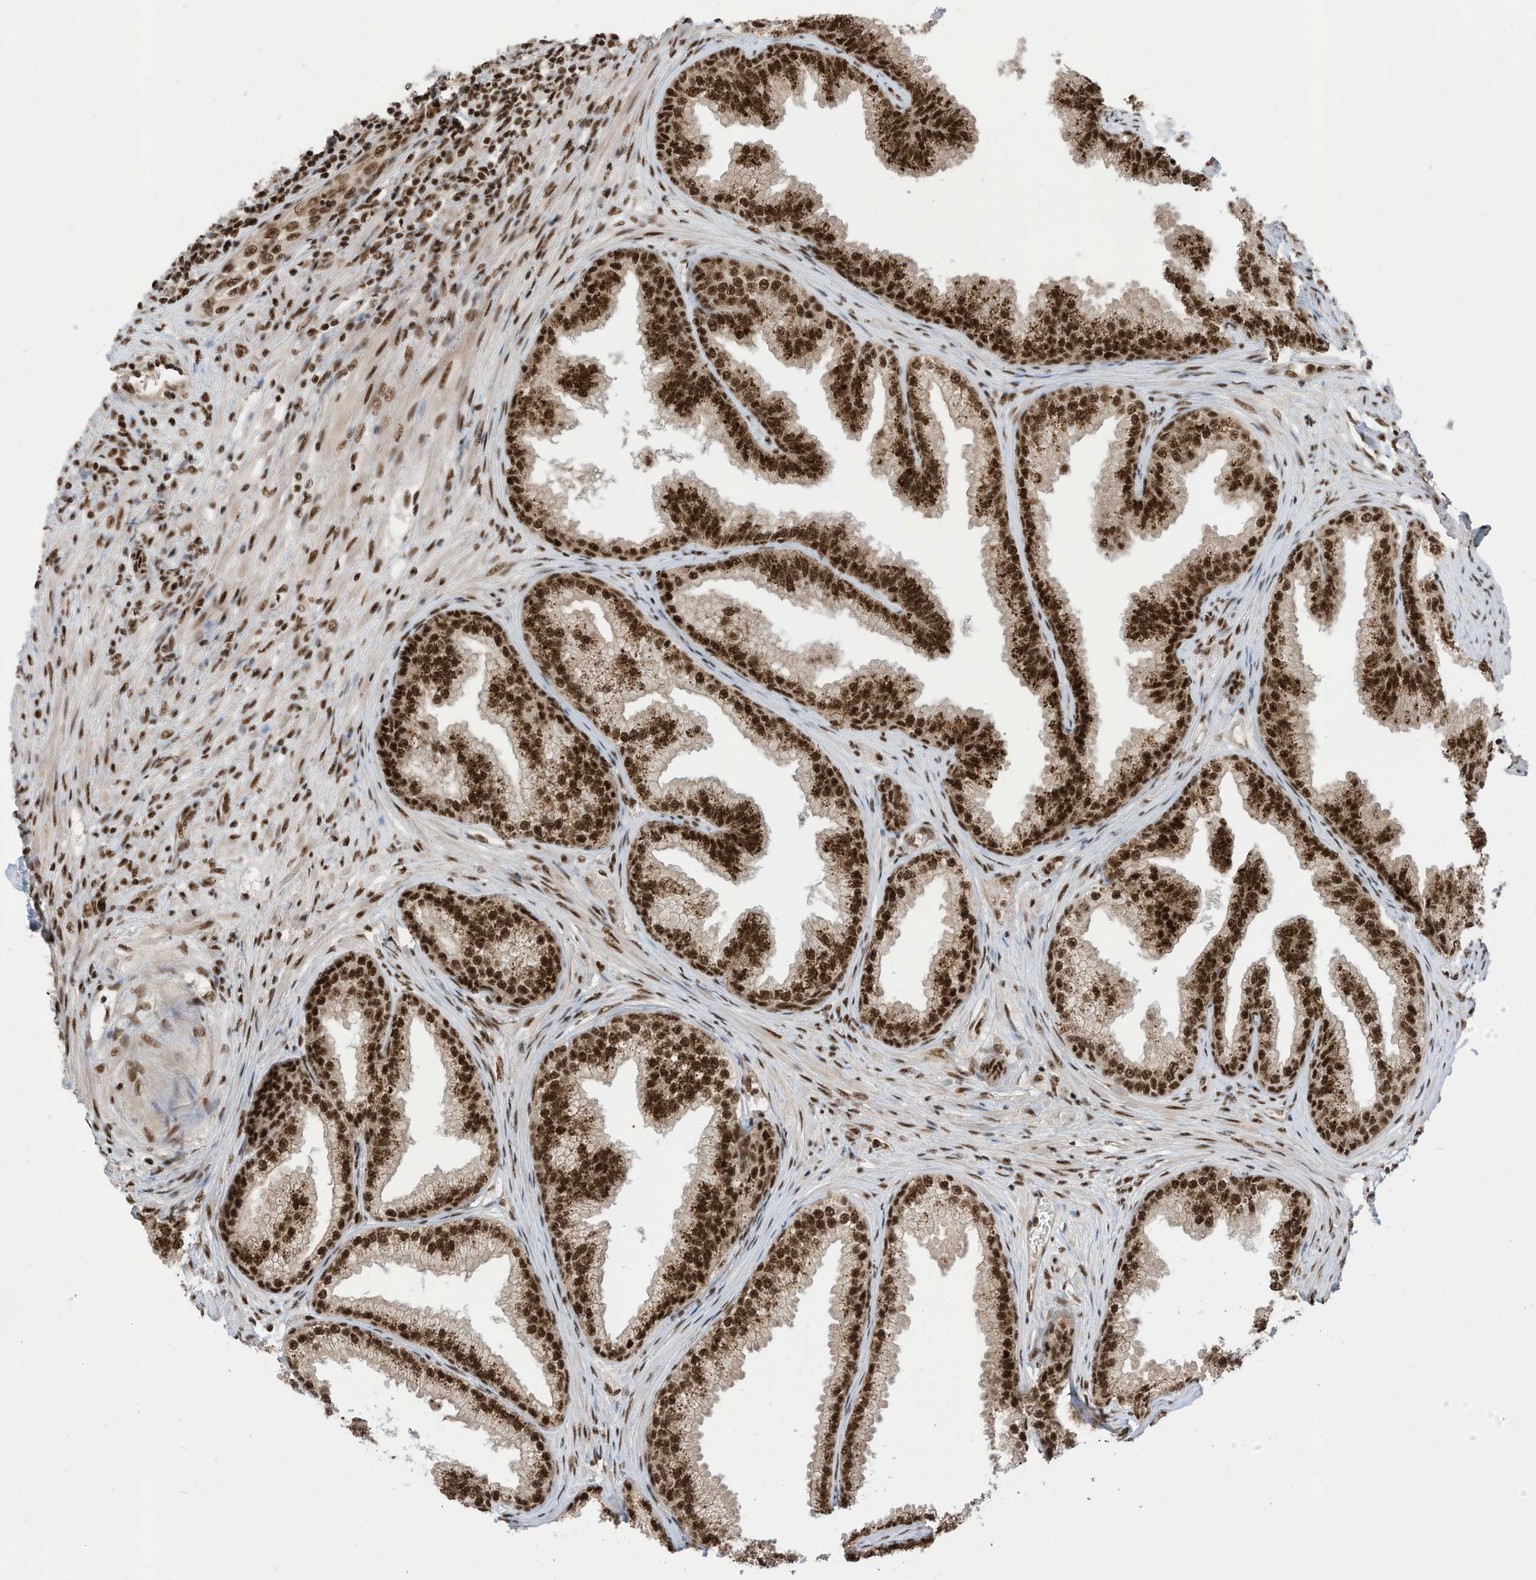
{"staining": {"intensity": "strong", "quantity": ">75%", "location": "nuclear"}, "tissue": "prostate", "cell_type": "Glandular cells", "image_type": "normal", "snomed": [{"axis": "morphology", "description": "Normal tissue, NOS"}, {"axis": "topography", "description": "Prostate"}], "caption": "DAB immunohistochemical staining of unremarkable prostate exhibits strong nuclear protein staining in approximately >75% of glandular cells.", "gene": "SF3A3", "patient": {"sex": "male", "age": 76}}